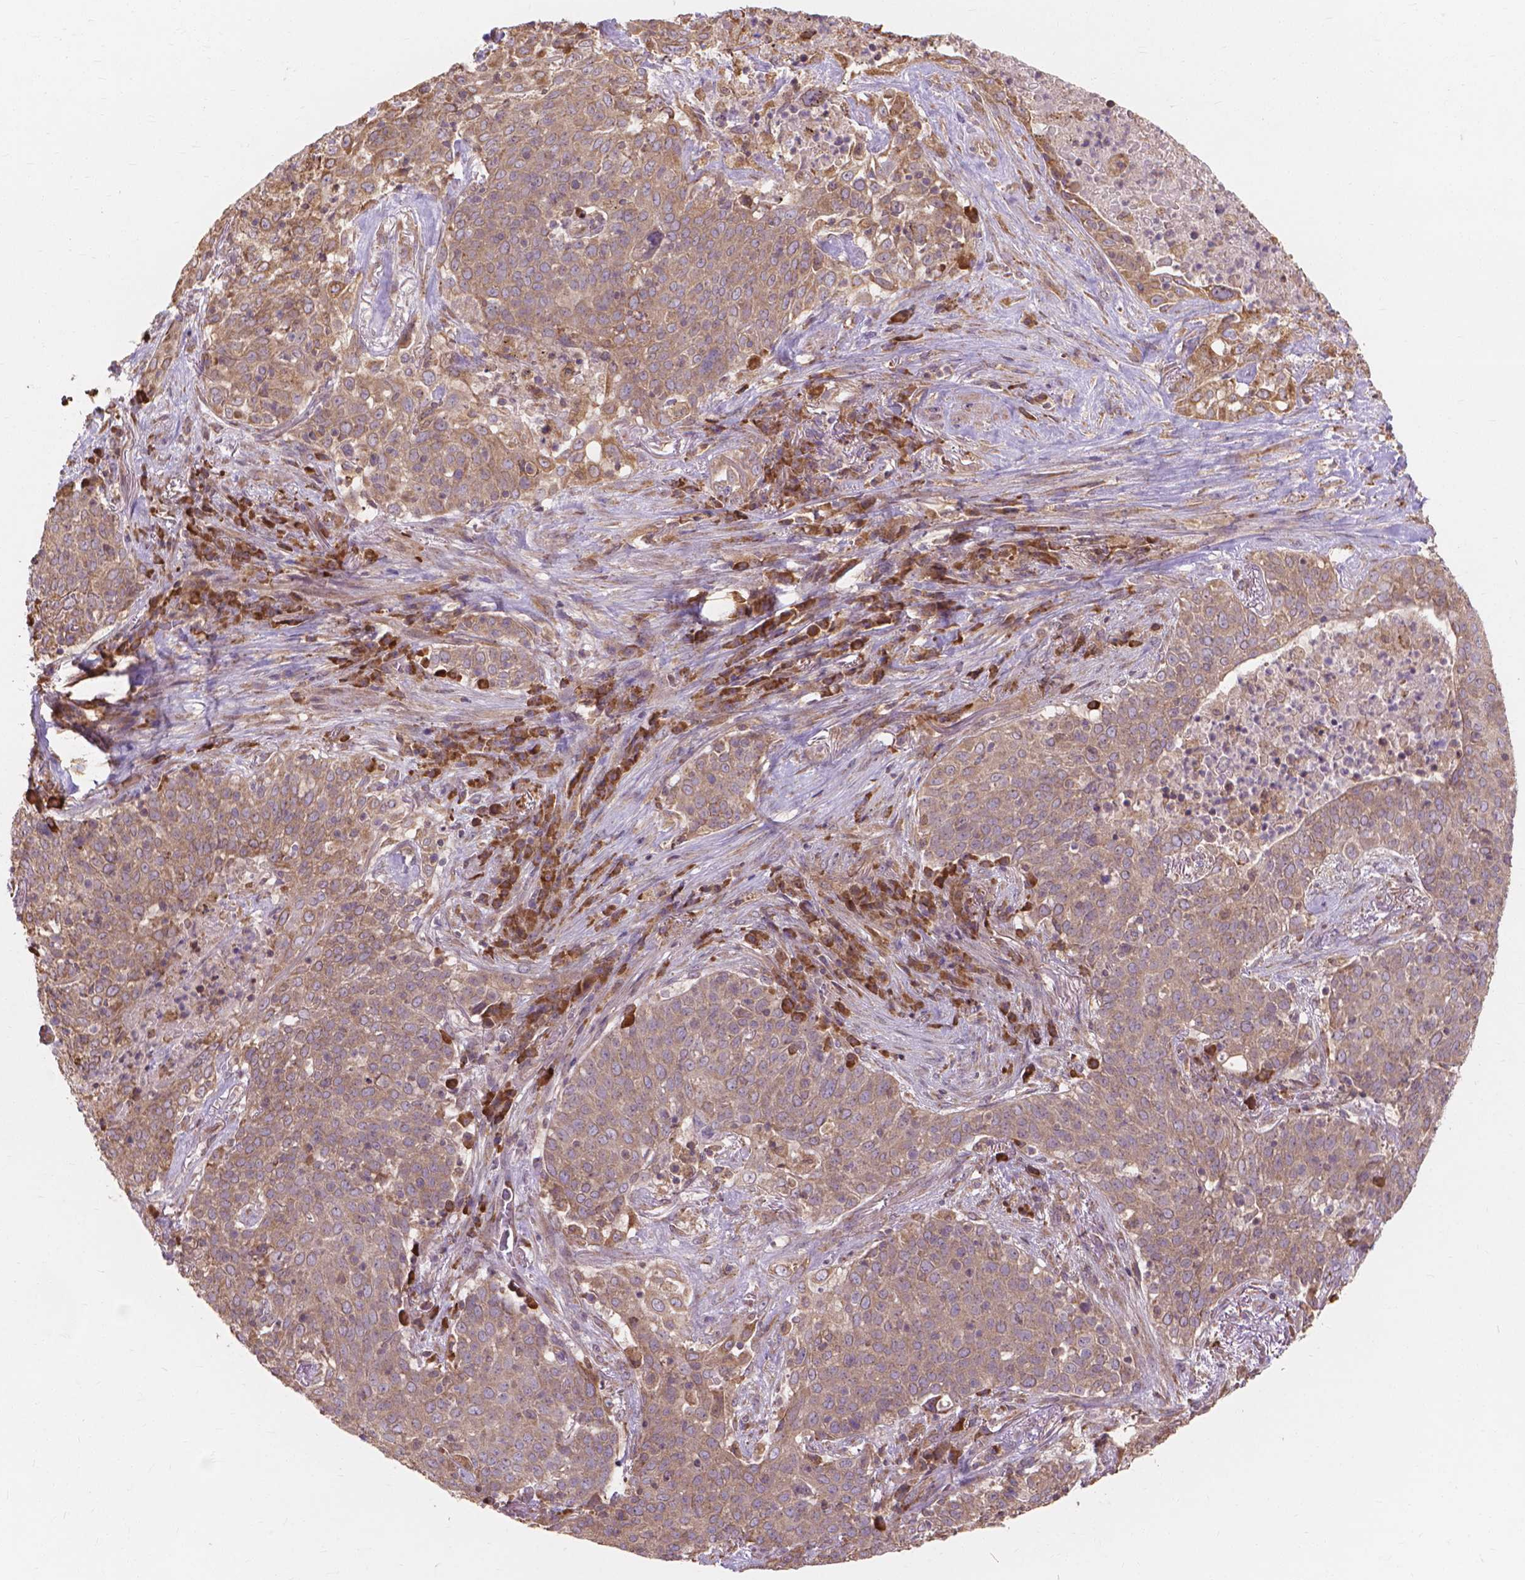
{"staining": {"intensity": "weak", "quantity": ">75%", "location": "cytoplasmic/membranous"}, "tissue": "lung cancer", "cell_type": "Tumor cells", "image_type": "cancer", "snomed": [{"axis": "morphology", "description": "Squamous cell carcinoma, NOS"}, {"axis": "topography", "description": "Lung"}], "caption": "Brown immunohistochemical staining in human lung squamous cell carcinoma exhibits weak cytoplasmic/membranous staining in approximately >75% of tumor cells.", "gene": "TAB2", "patient": {"sex": "male", "age": 82}}